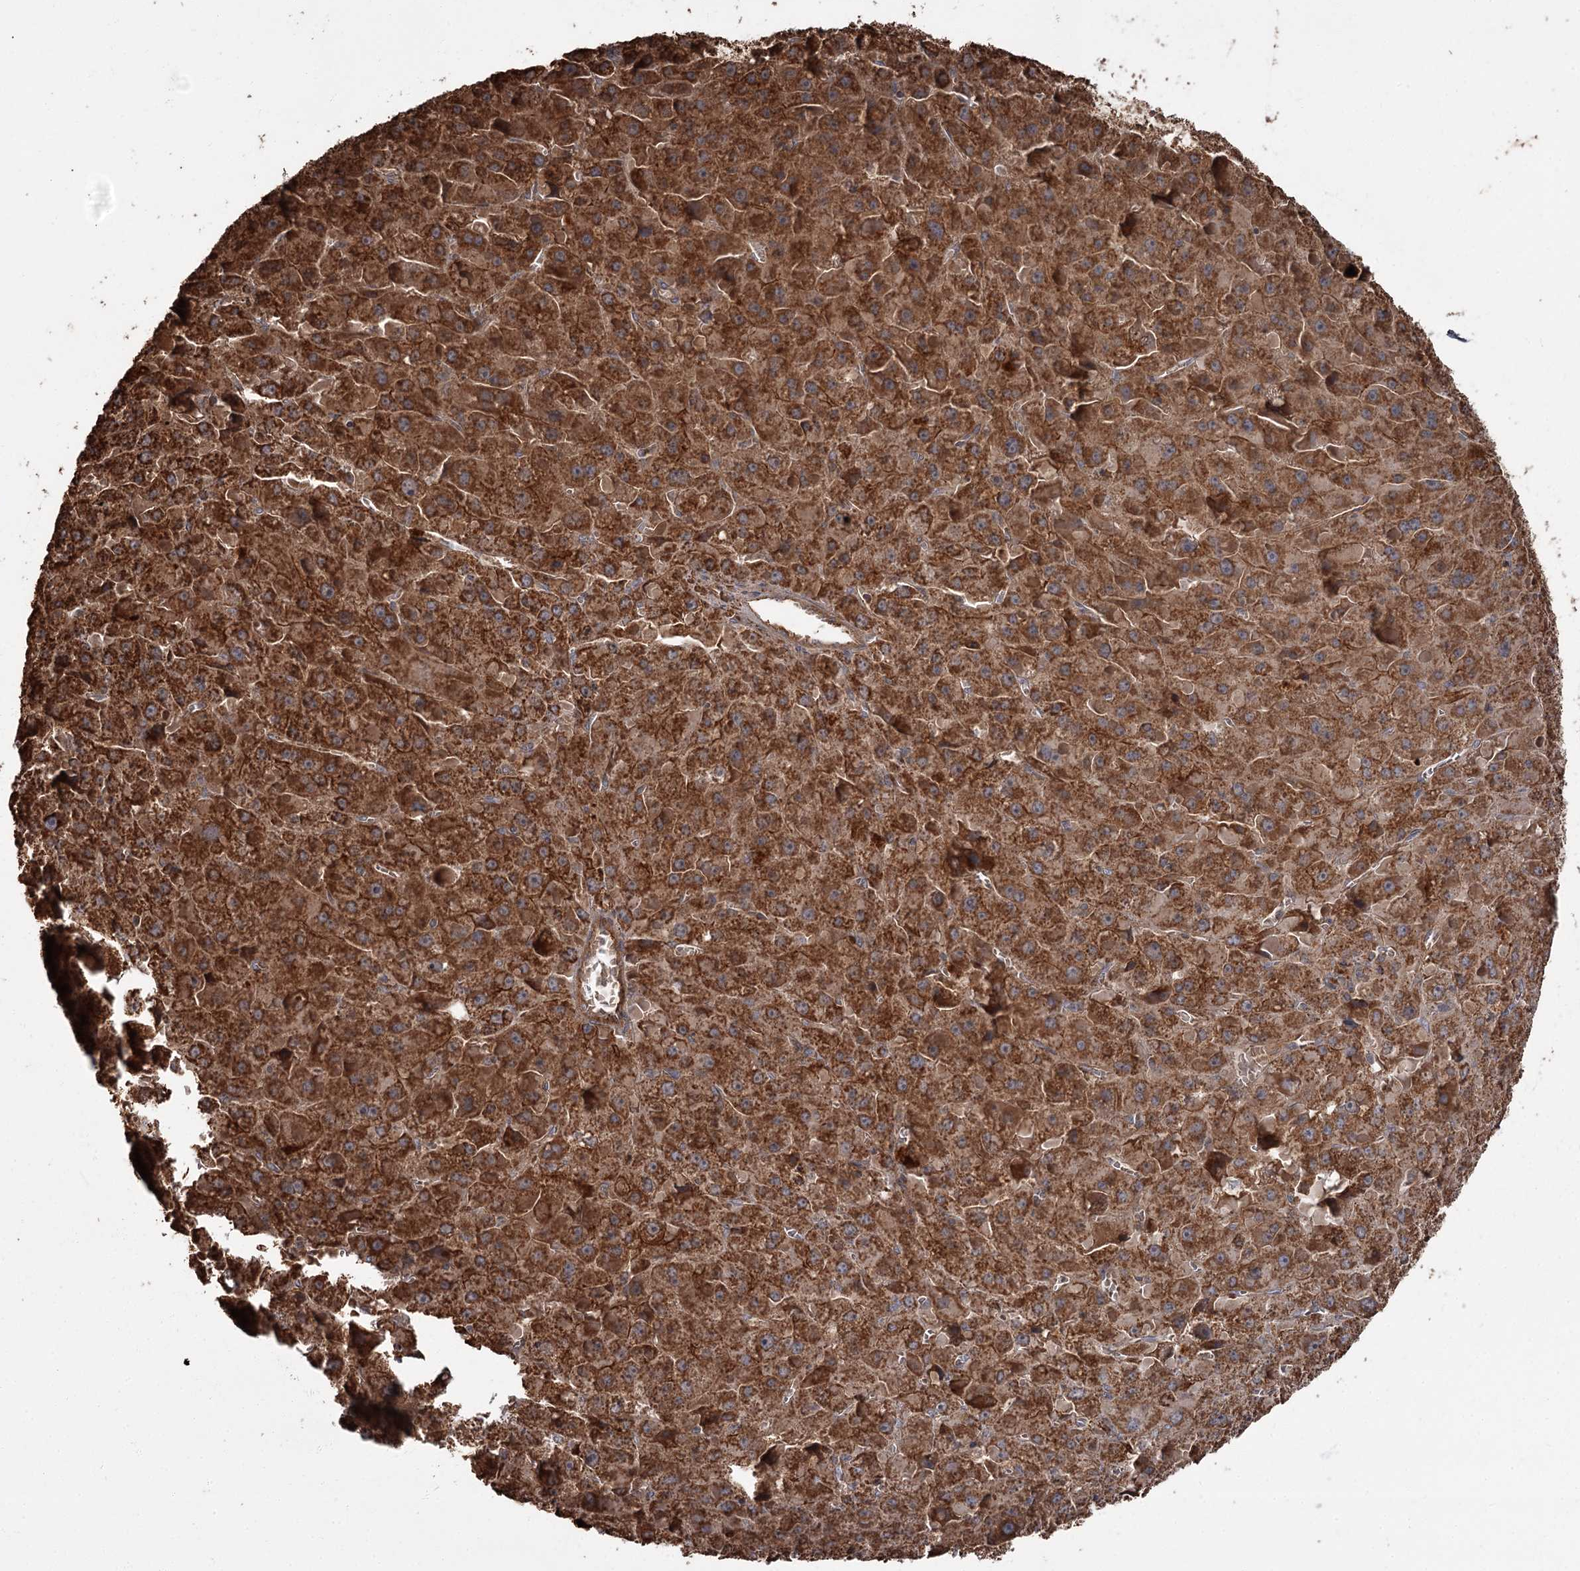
{"staining": {"intensity": "strong", "quantity": ">75%", "location": "cytoplasmic/membranous"}, "tissue": "liver cancer", "cell_type": "Tumor cells", "image_type": "cancer", "snomed": [{"axis": "morphology", "description": "Carcinoma, Hepatocellular, NOS"}, {"axis": "topography", "description": "Liver"}], "caption": "Protein expression analysis of hepatocellular carcinoma (liver) exhibits strong cytoplasmic/membranous staining in approximately >75% of tumor cells.", "gene": "THAP9", "patient": {"sex": "female", "age": 73}}